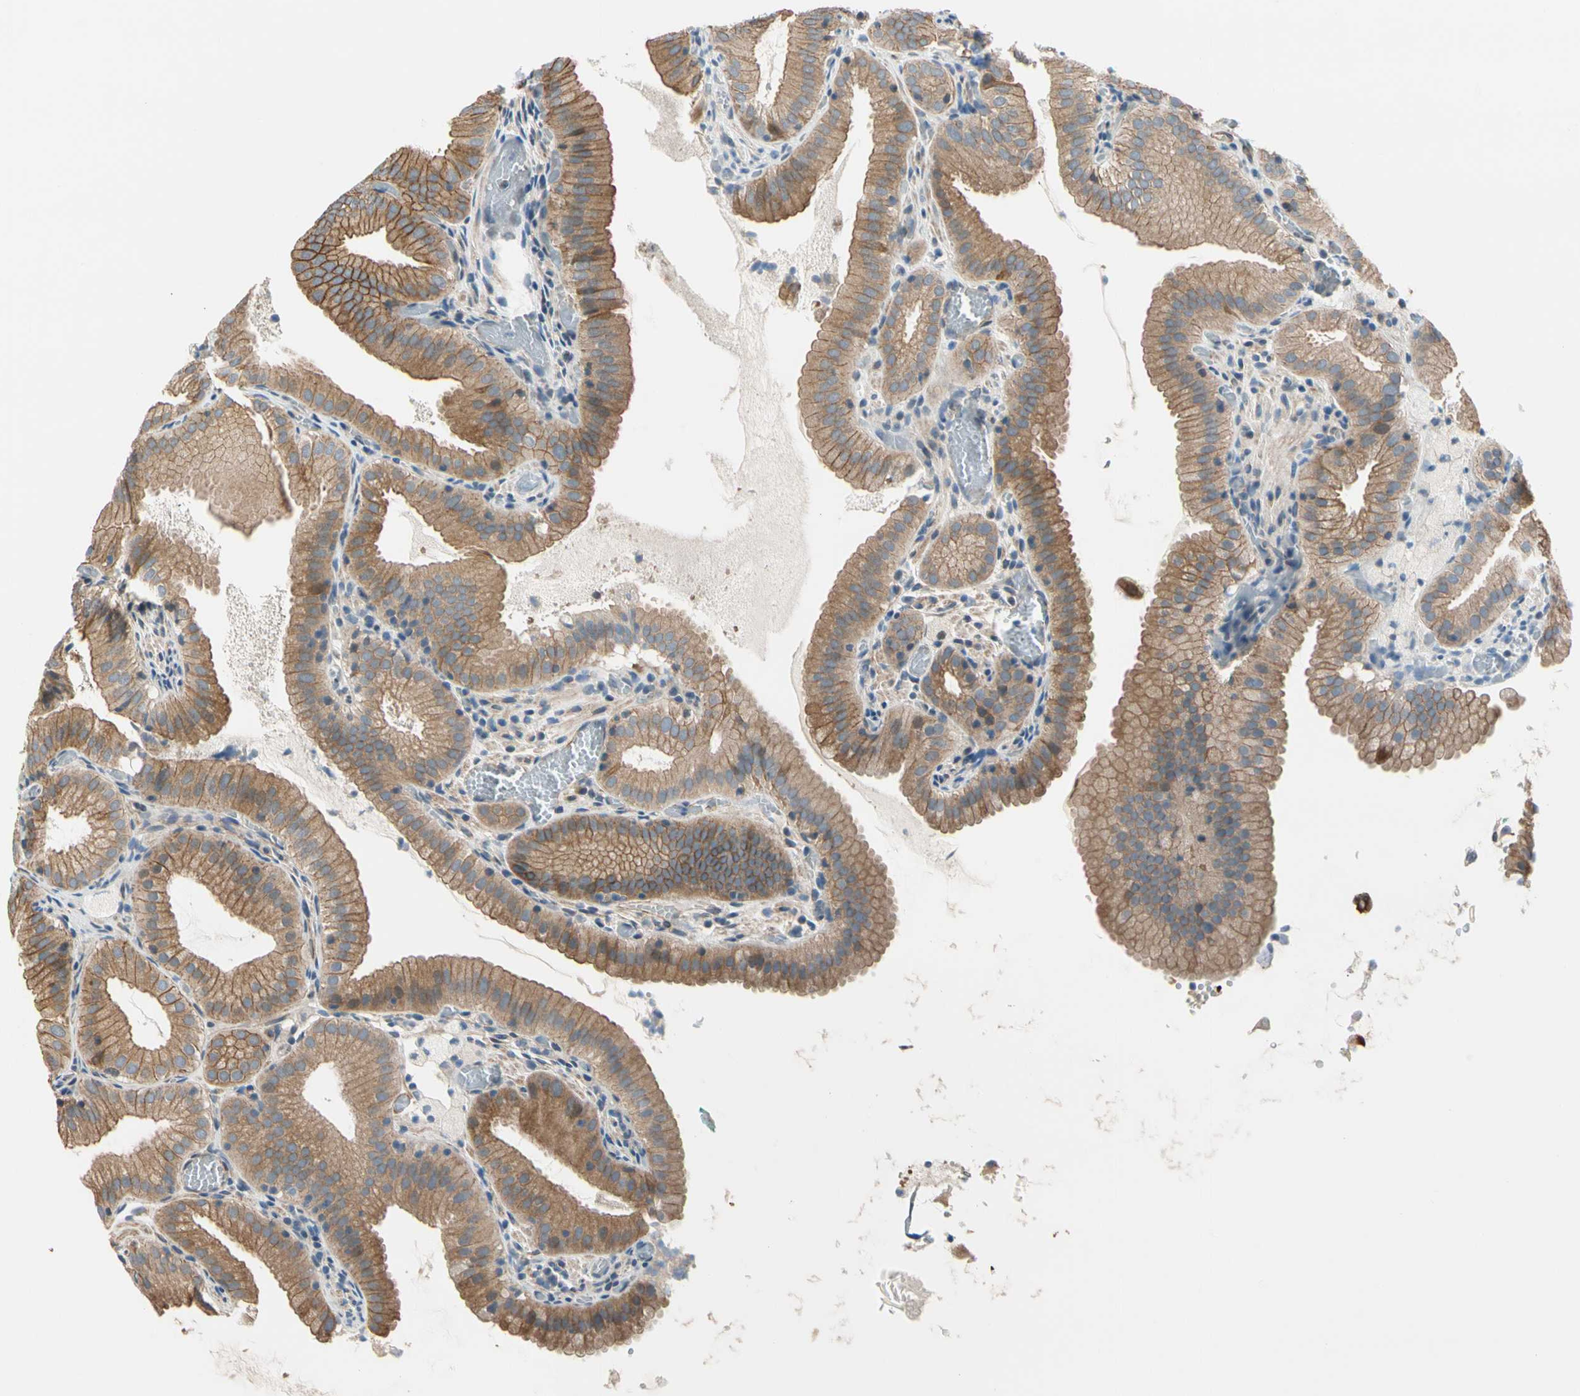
{"staining": {"intensity": "strong", "quantity": ">75%", "location": "cytoplasmic/membranous"}, "tissue": "gallbladder", "cell_type": "Glandular cells", "image_type": "normal", "snomed": [{"axis": "morphology", "description": "Normal tissue, NOS"}, {"axis": "topography", "description": "Gallbladder"}], "caption": "Brown immunohistochemical staining in unremarkable human gallbladder shows strong cytoplasmic/membranous positivity in approximately >75% of glandular cells.", "gene": "LIMK2", "patient": {"sex": "male", "age": 54}}